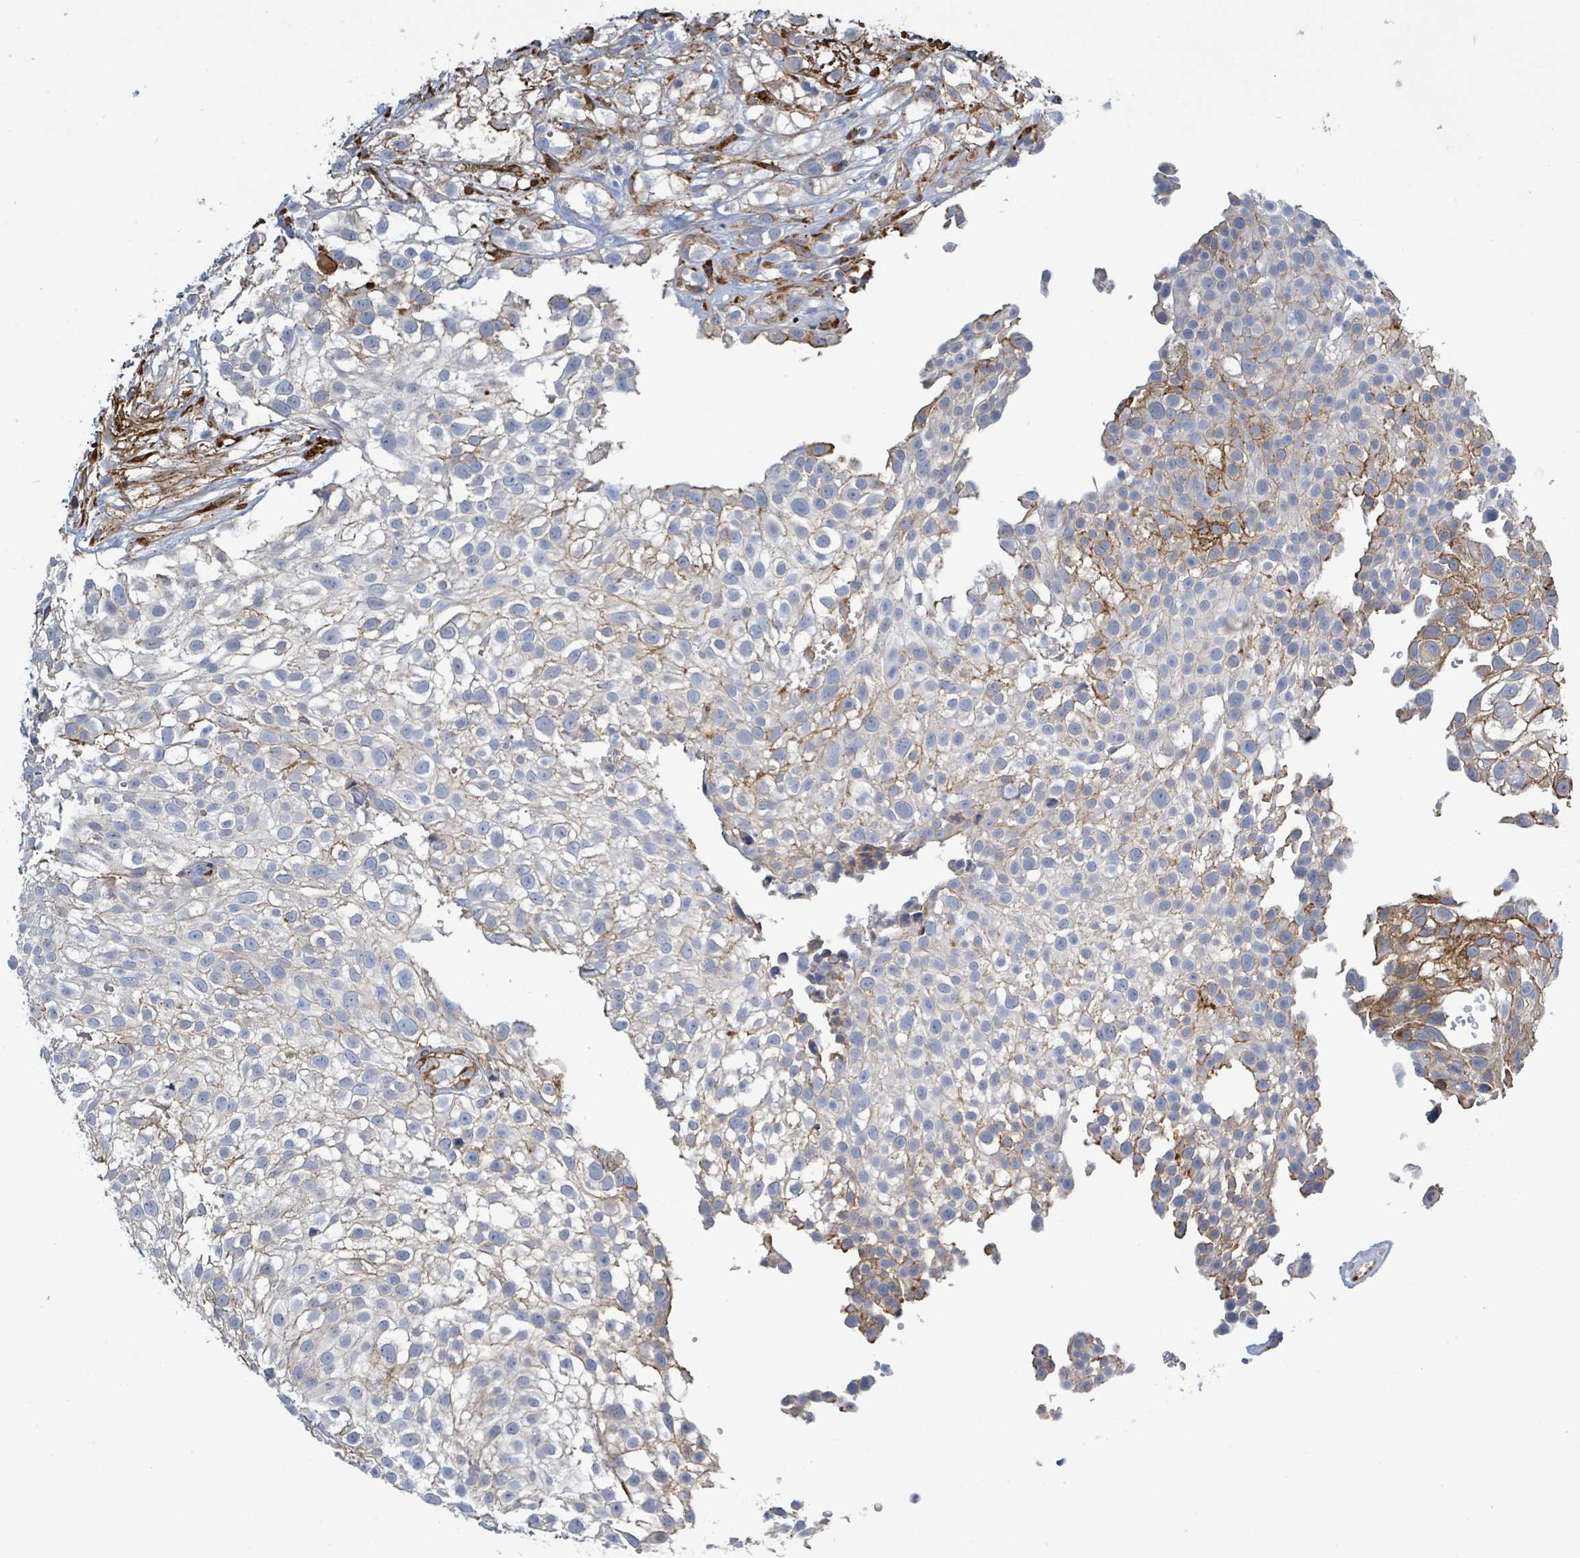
{"staining": {"intensity": "weak", "quantity": "<25%", "location": "cytoplasmic/membranous"}, "tissue": "urothelial cancer", "cell_type": "Tumor cells", "image_type": "cancer", "snomed": [{"axis": "morphology", "description": "Urothelial carcinoma, High grade"}, {"axis": "topography", "description": "Urinary bladder"}], "caption": "An immunohistochemistry image of high-grade urothelial carcinoma is shown. There is no staining in tumor cells of high-grade urothelial carcinoma.", "gene": "DMRTC1B", "patient": {"sex": "male", "age": 56}}